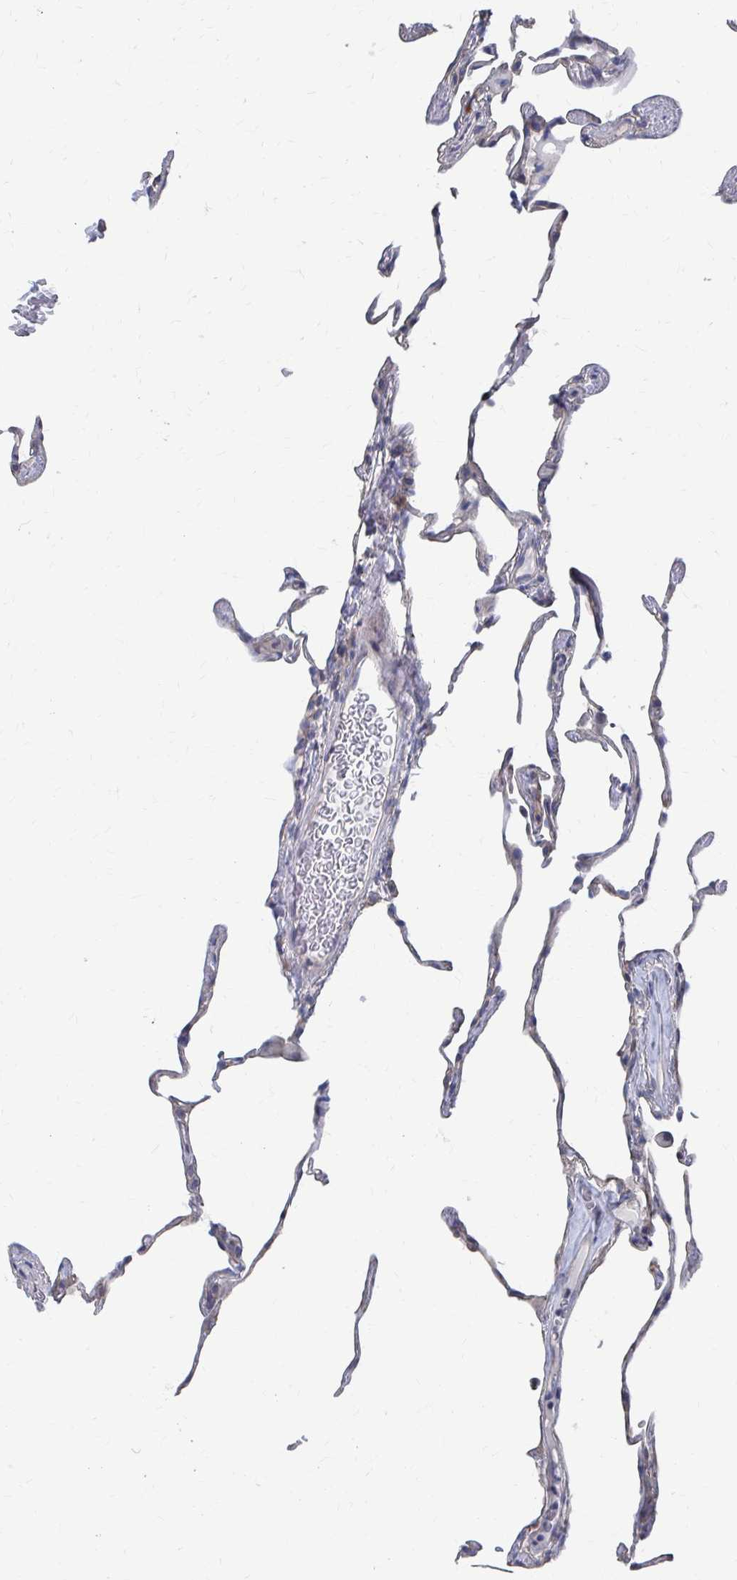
{"staining": {"intensity": "negative", "quantity": "none", "location": "none"}, "tissue": "lung", "cell_type": "Alveolar cells", "image_type": "normal", "snomed": [{"axis": "morphology", "description": "Normal tissue, NOS"}, {"axis": "topography", "description": "Lung"}], "caption": "Immunohistochemical staining of benign lung exhibits no significant staining in alveolar cells. (DAB (3,3'-diaminobenzidine) immunohistochemistry (IHC), high magnification).", "gene": "PLEKHG7", "patient": {"sex": "female", "age": 57}}